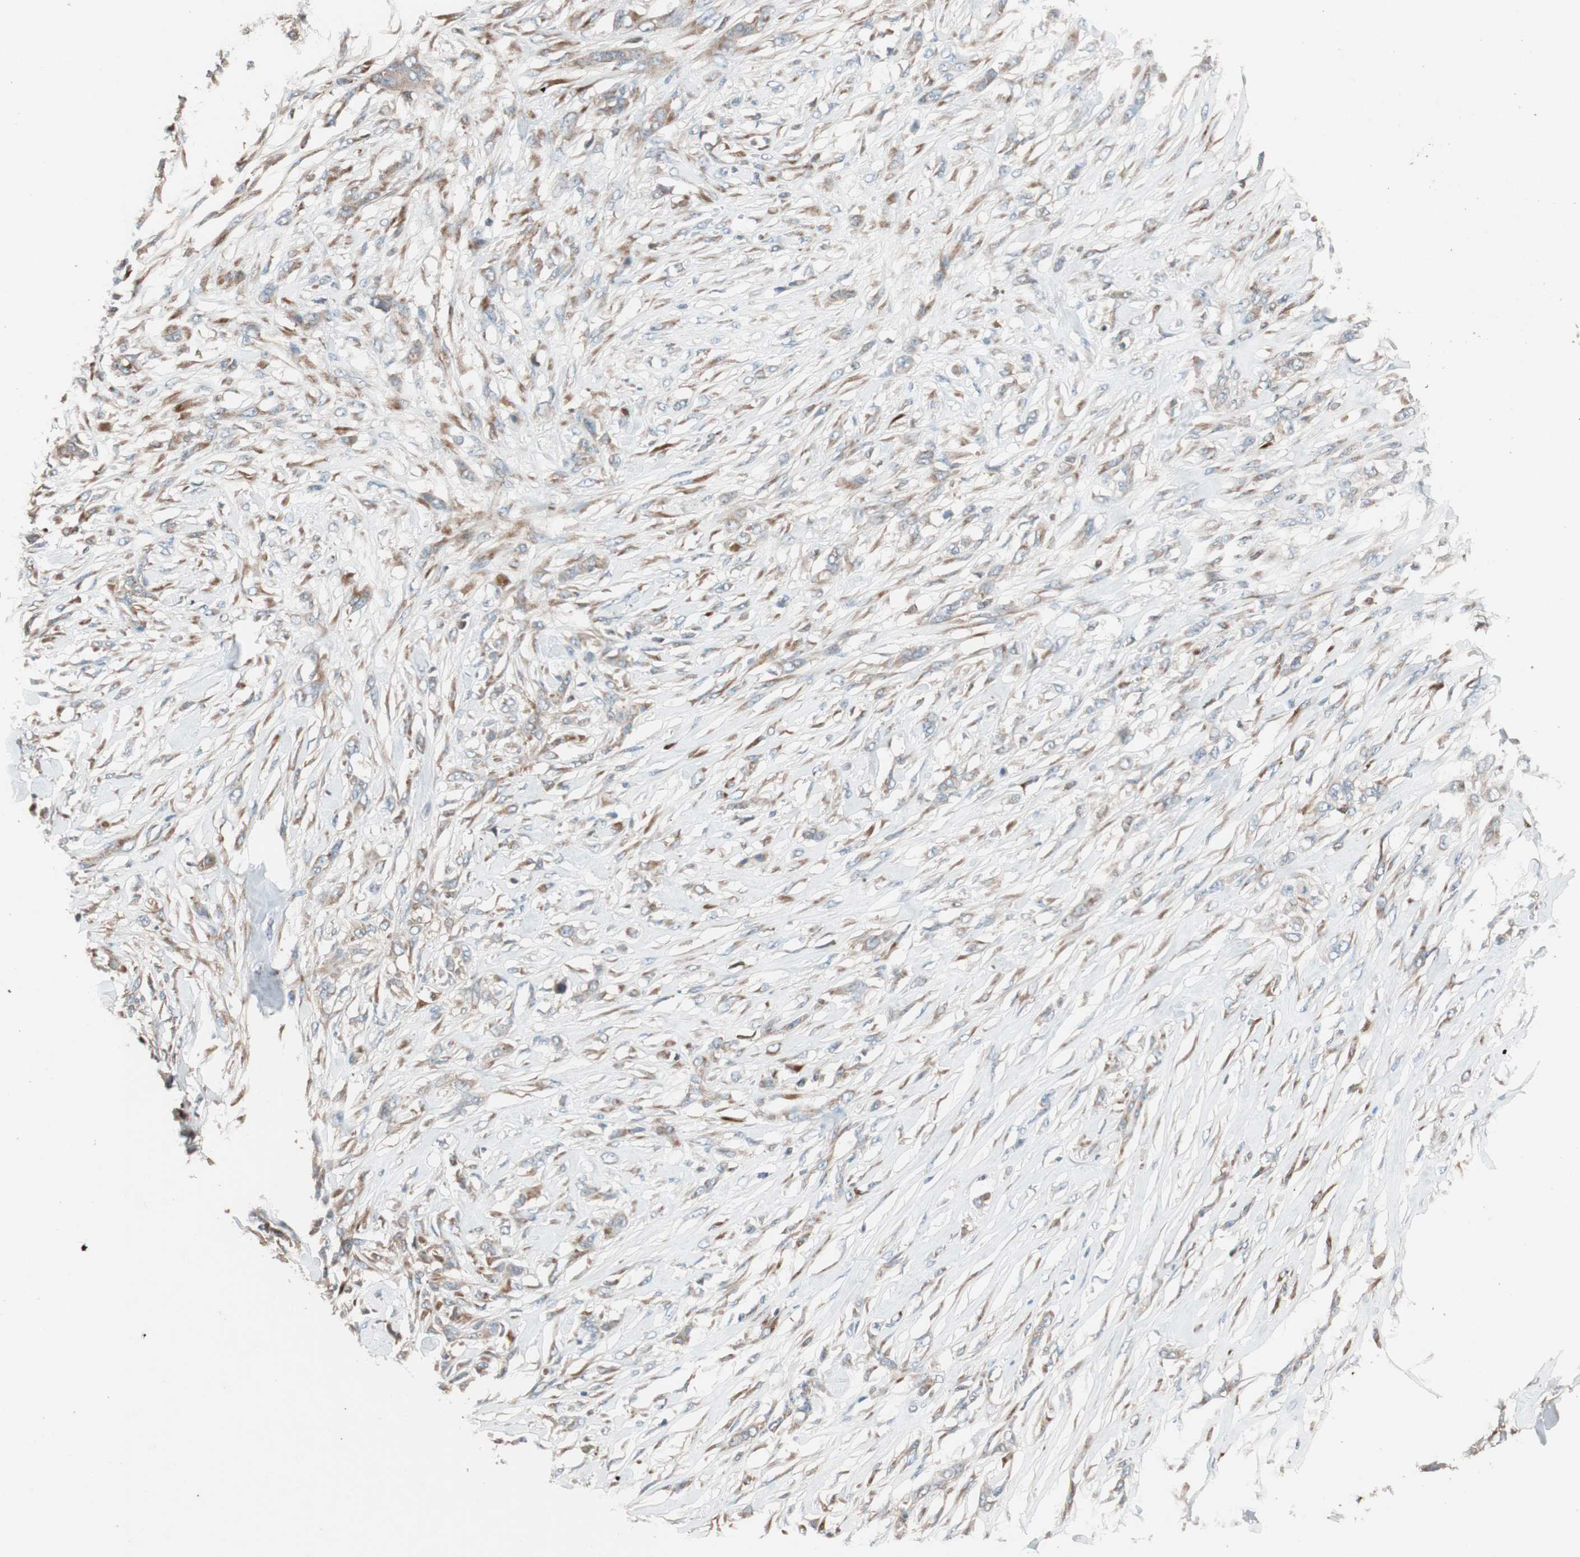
{"staining": {"intensity": "moderate", "quantity": ">75%", "location": "cytoplasmic/membranous"}, "tissue": "skin cancer", "cell_type": "Tumor cells", "image_type": "cancer", "snomed": [{"axis": "morphology", "description": "Squamous cell carcinoma, NOS"}, {"axis": "topography", "description": "Skin"}], "caption": "Immunohistochemical staining of squamous cell carcinoma (skin) shows moderate cytoplasmic/membranous protein staining in about >75% of tumor cells.", "gene": "FAAH", "patient": {"sex": "female", "age": 59}}